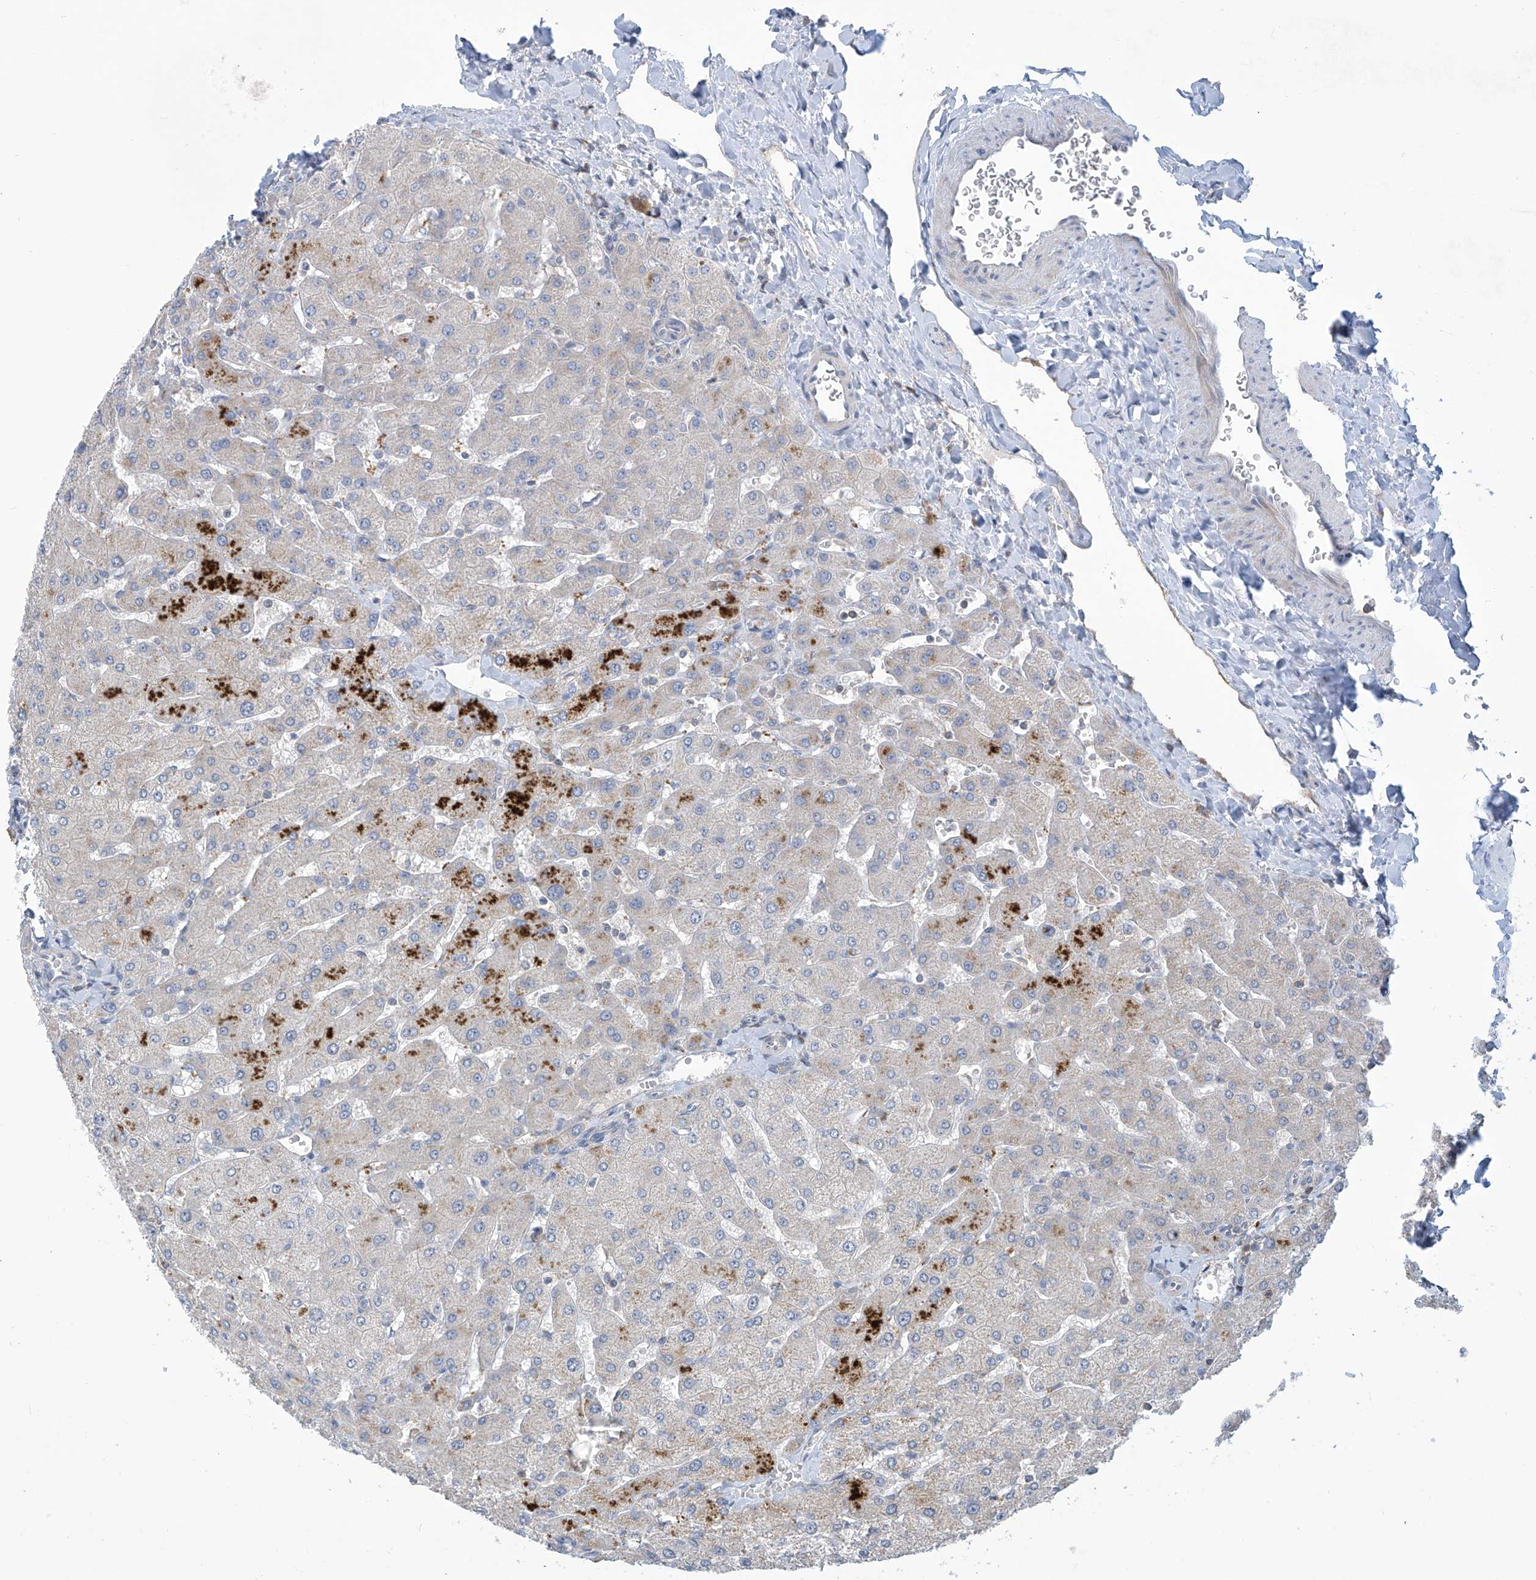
{"staining": {"intensity": "negative", "quantity": "none", "location": "none"}, "tissue": "liver", "cell_type": "Cholangiocytes", "image_type": "normal", "snomed": [{"axis": "morphology", "description": "Normal tissue, NOS"}, {"axis": "topography", "description": "Liver"}], "caption": "Protein analysis of unremarkable liver demonstrates no significant positivity in cholangiocytes.", "gene": "IBA57", "patient": {"sex": "male", "age": 55}}